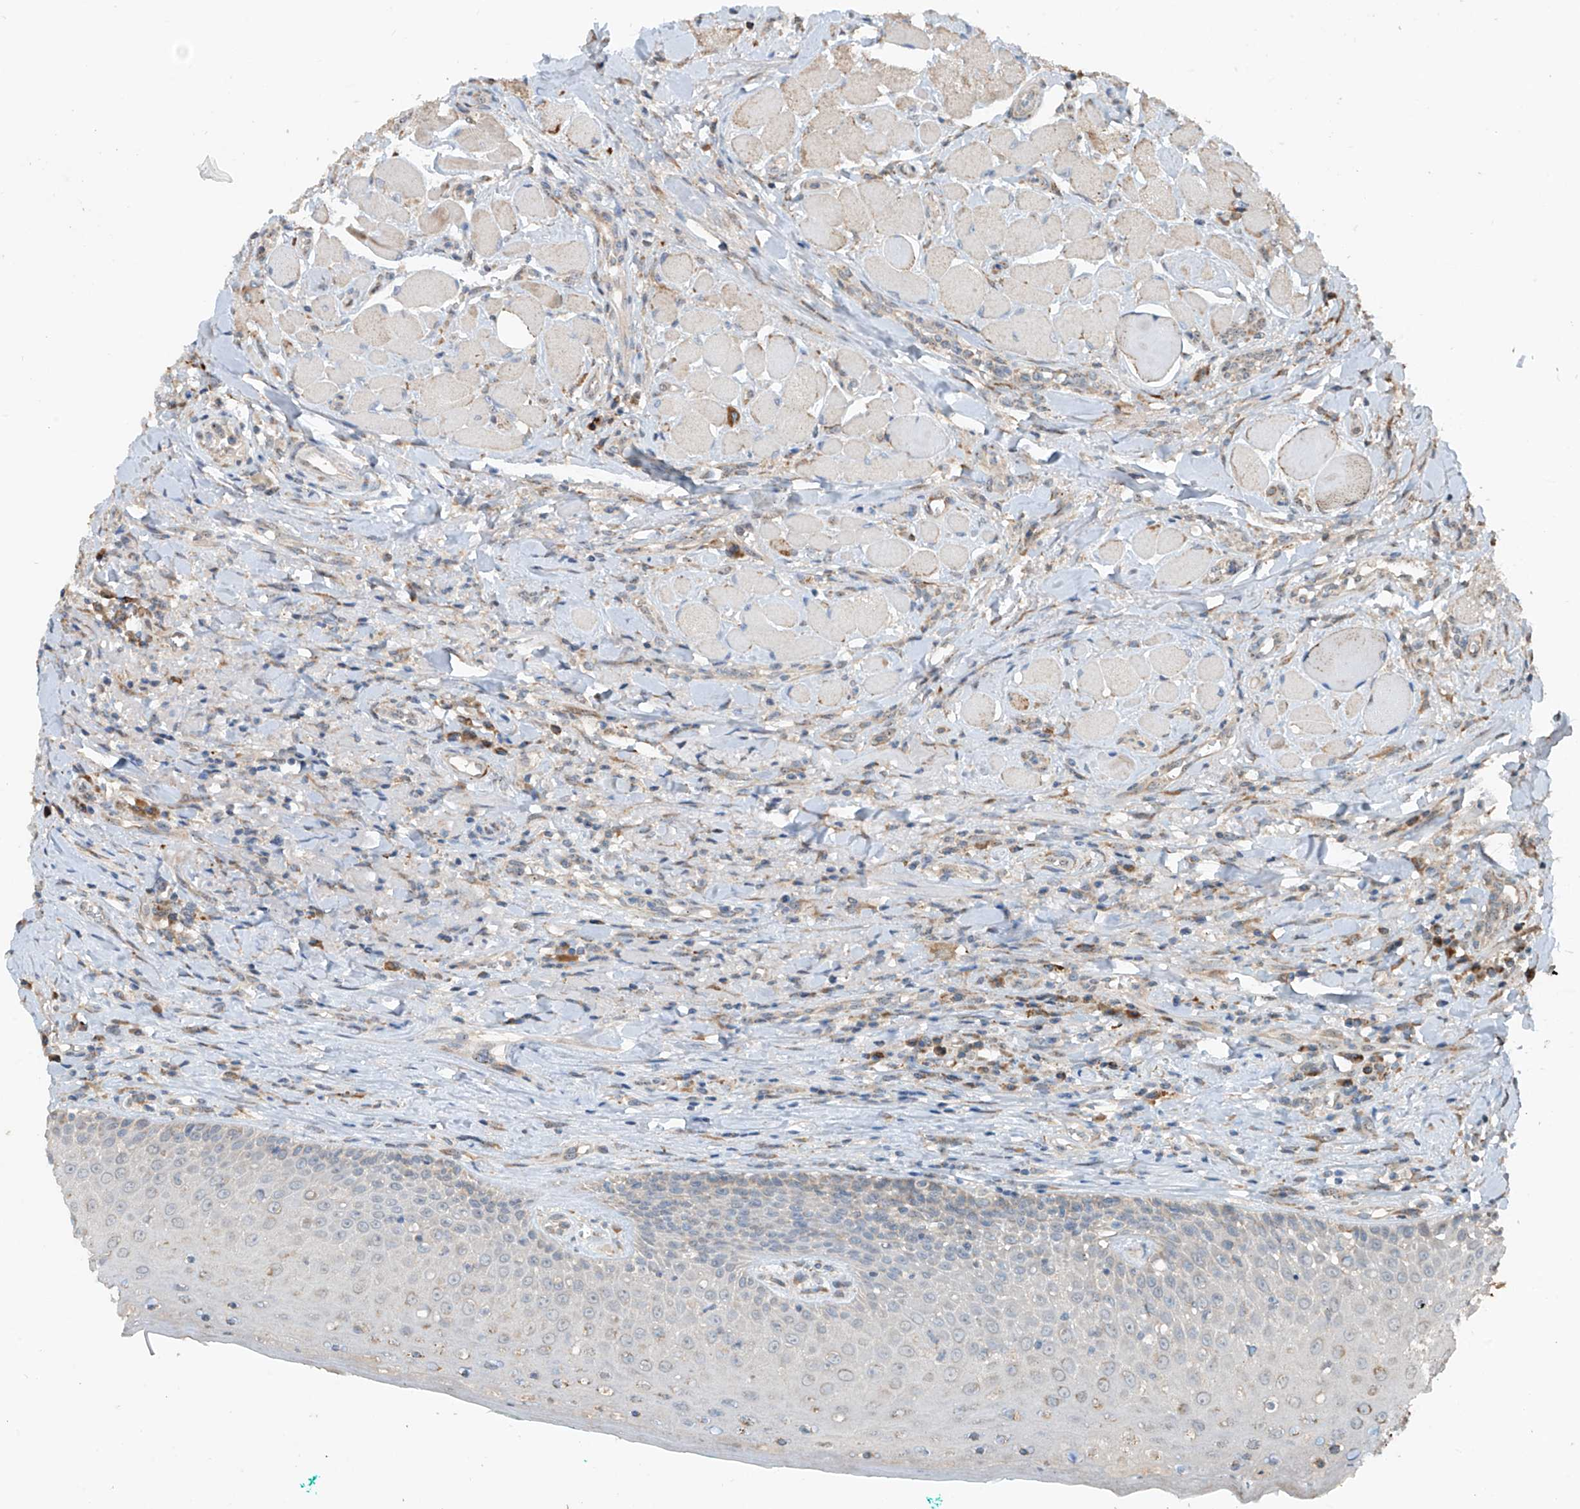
{"staining": {"intensity": "moderate", "quantity": "25%-75%", "location": "cytoplasmic/membranous"}, "tissue": "oral mucosa", "cell_type": "Squamous epithelial cells", "image_type": "normal", "snomed": [{"axis": "morphology", "description": "Normal tissue, NOS"}, {"axis": "topography", "description": "Oral tissue"}], "caption": "Immunohistochemical staining of unremarkable oral mucosa demonstrates 25%-75% levels of moderate cytoplasmic/membranous protein expression in approximately 25%-75% of squamous epithelial cells.", "gene": "SAMD3", "patient": {"sex": "female", "age": 70}}